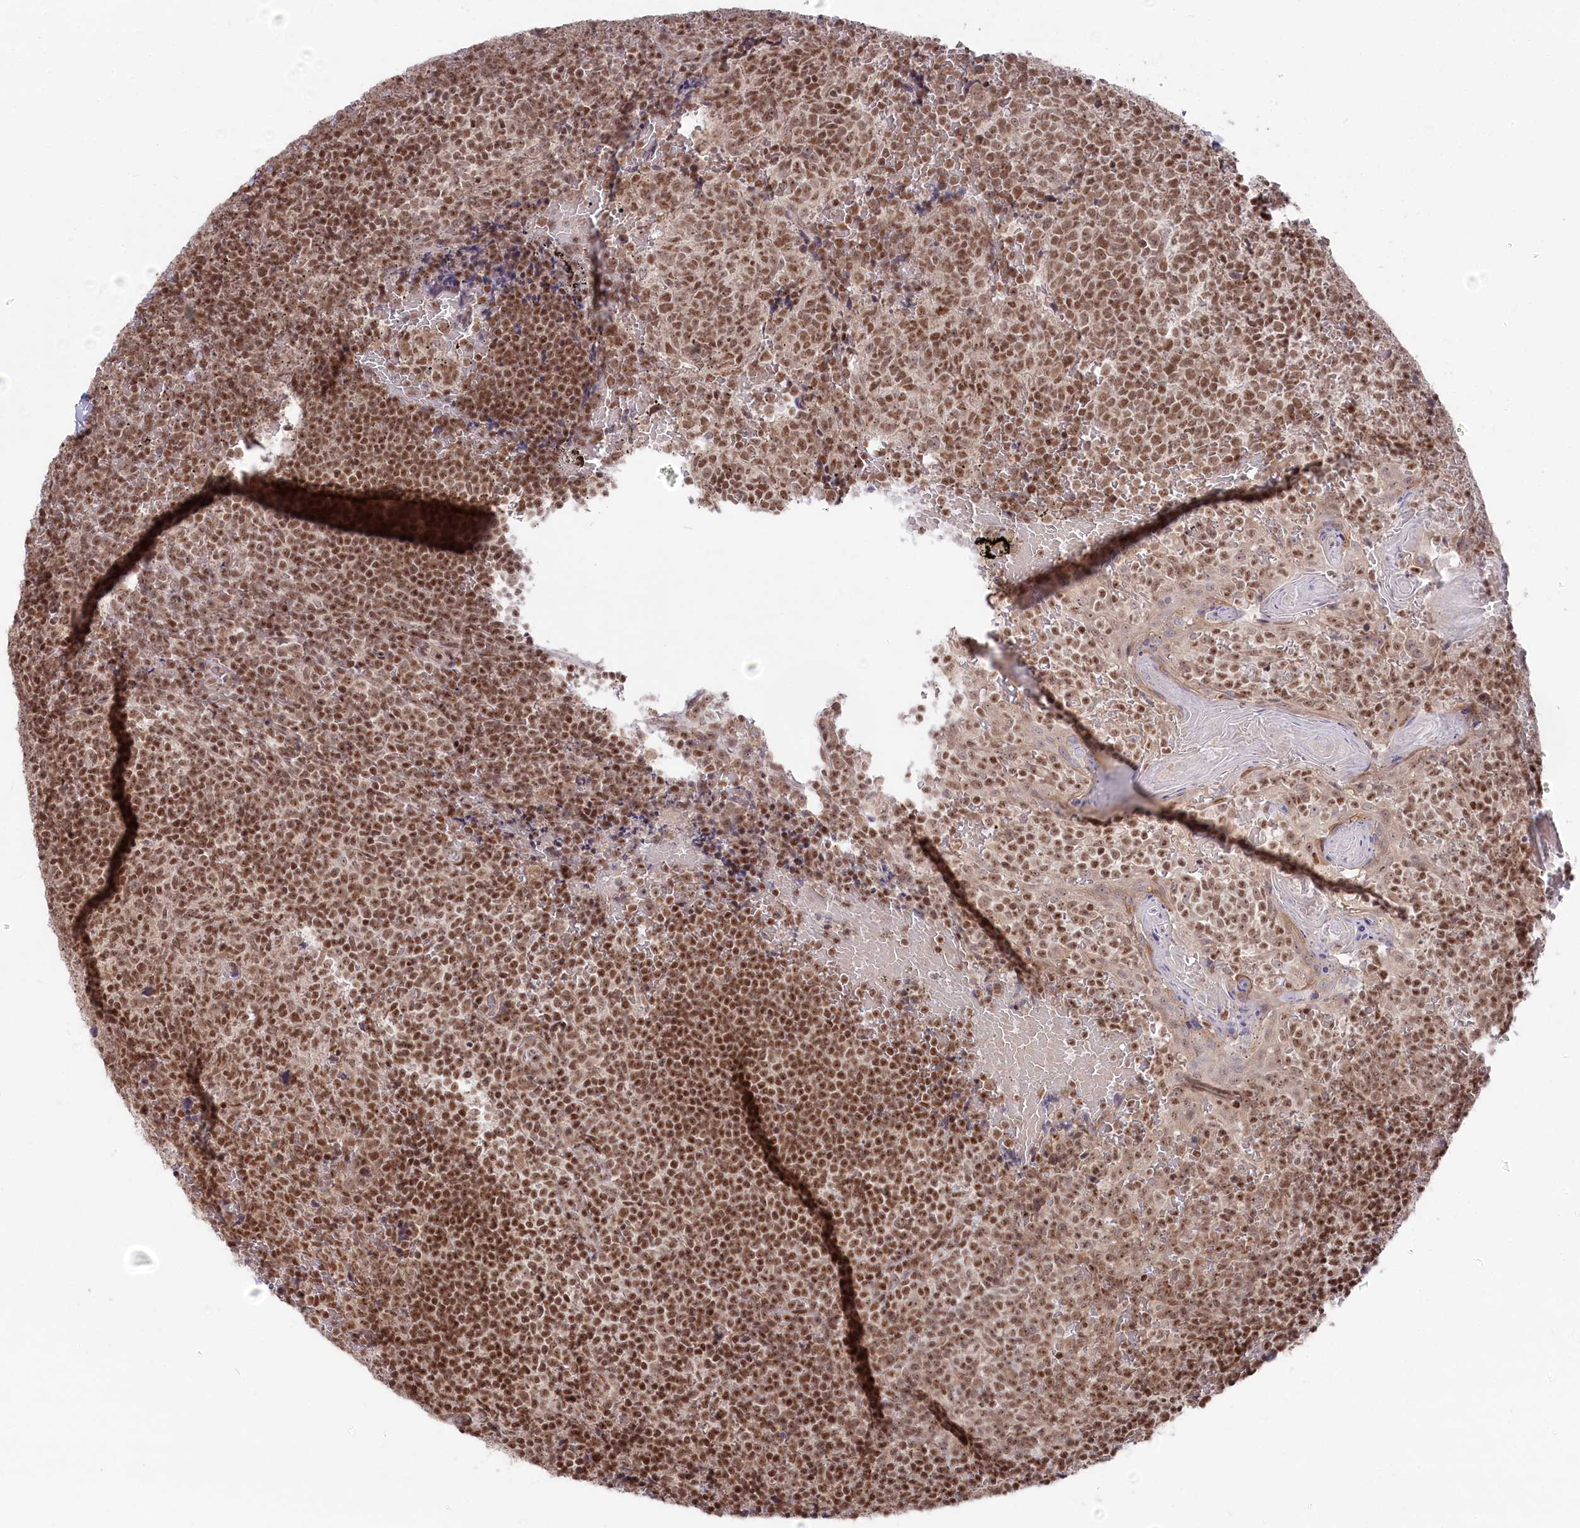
{"staining": {"intensity": "moderate", "quantity": ">75%", "location": "nuclear"}, "tissue": "tonsil", "cell_type": "Germinal center cells", "image_type": "normal", "snomed": [{"axis": "morphology", "description": "Normal tissue, NOS"}, {"axis": "topography", "description": "Tonsil"}], "caption": "DAB (3,3'-diaminobenzidine) immunohistochemical staining of benign human tonsil reveals moderate nuclear protein positivity in about >75% of germinal center cells.", "gene": "CGGBP1", "patient": {"sex": "female", "age": 19}}